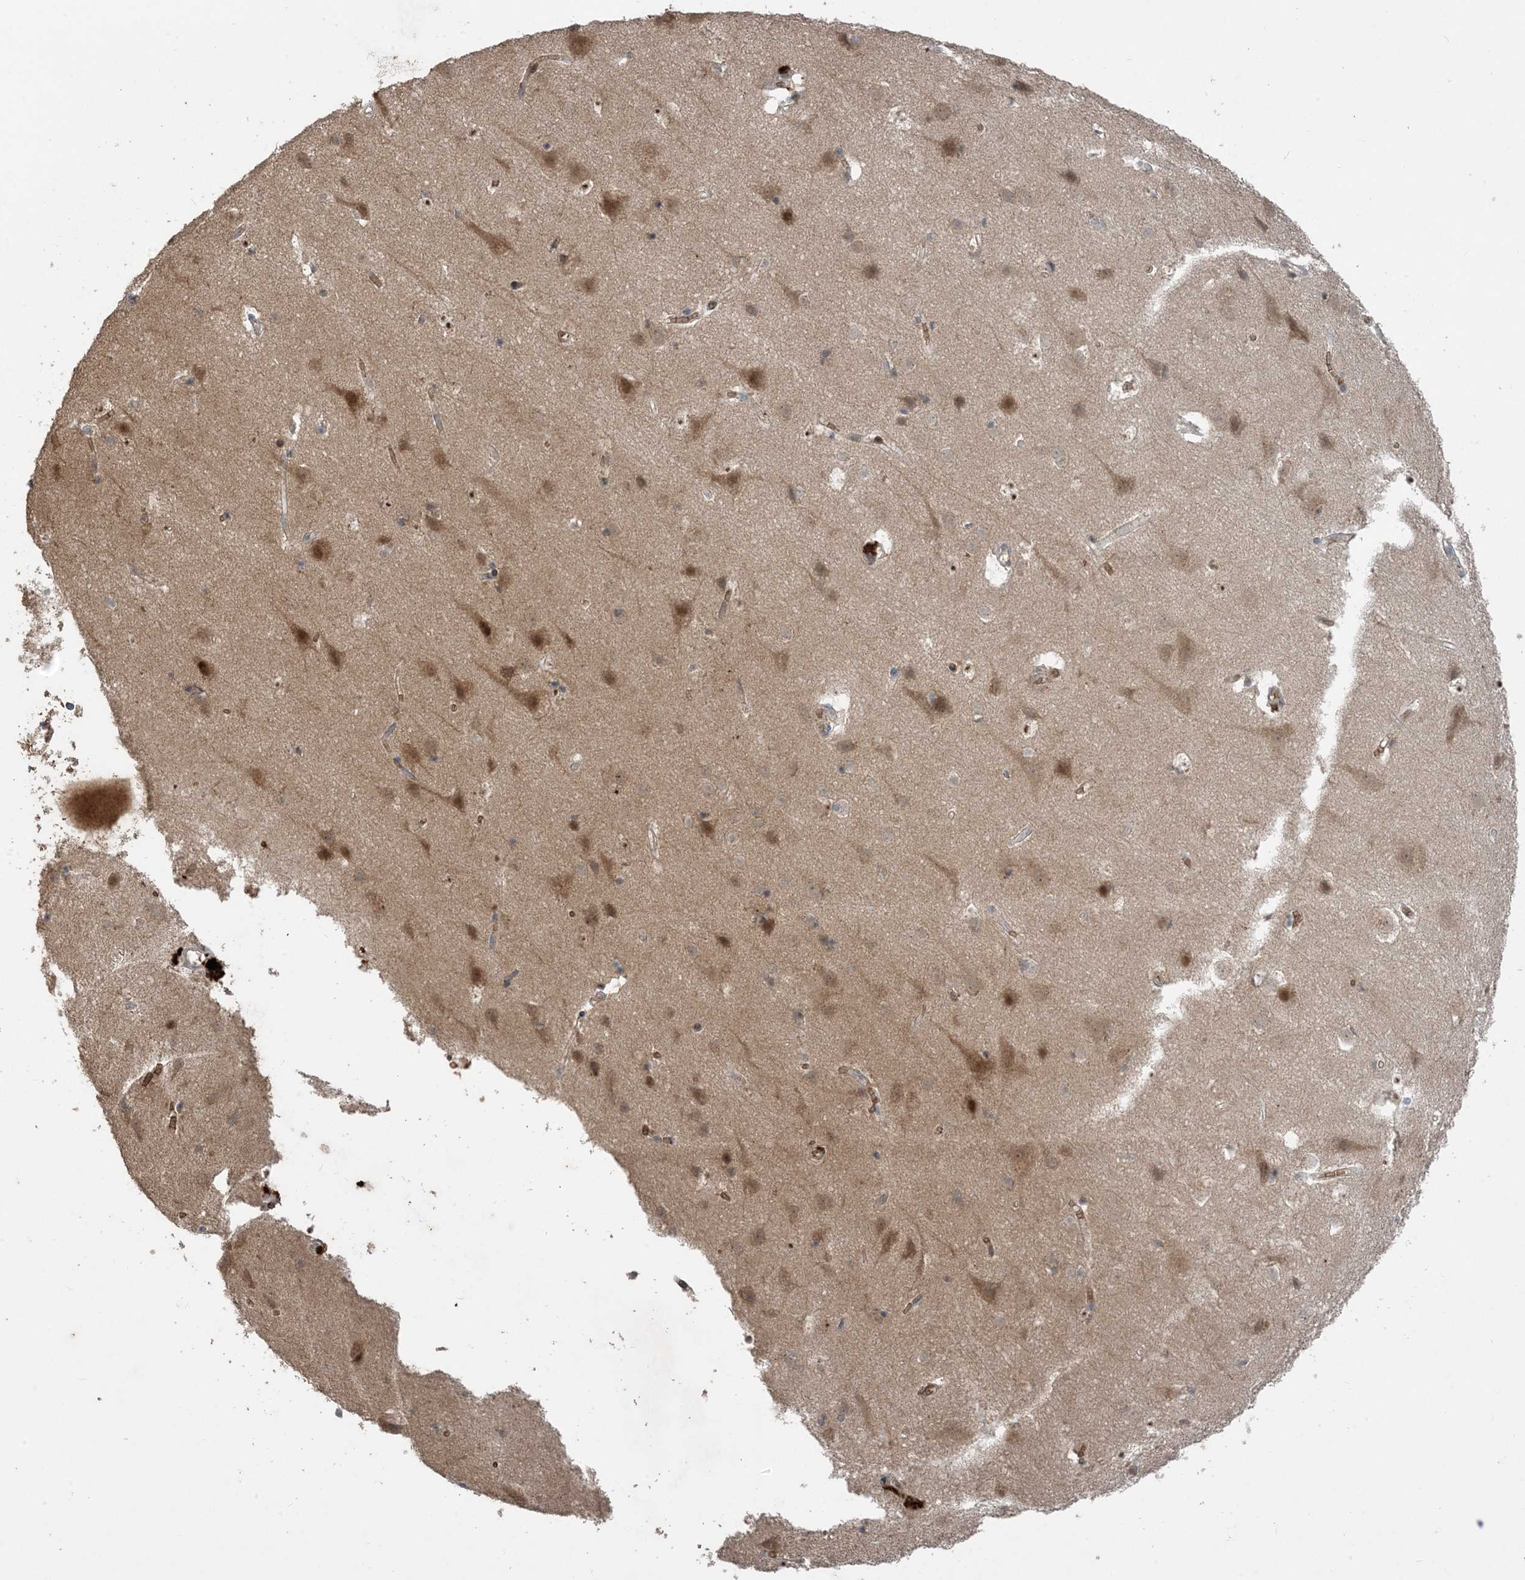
{"staining": {"intensity": "negative", "quantity": "none", "location": "none"}, "tissue": "cerebral cortex", "cell_type": "Endothelial cells", "image_type": "normal", "snomed": [{"axis": "morphology", "description": "Normal tissue, NOS"}, {"axis": "topography", "description": "Cerebral cortex"}], "caption": "Photomicrograph shows no protein positivity in endothelial cells of benign cerebral cortex. (Brightfield microscopy of DAB (3,3'-diaminobenzidine) immunohistochemistry at high magnification).", "gene": "PUSL1", "patient": {"sex": "male", "age": 54}}